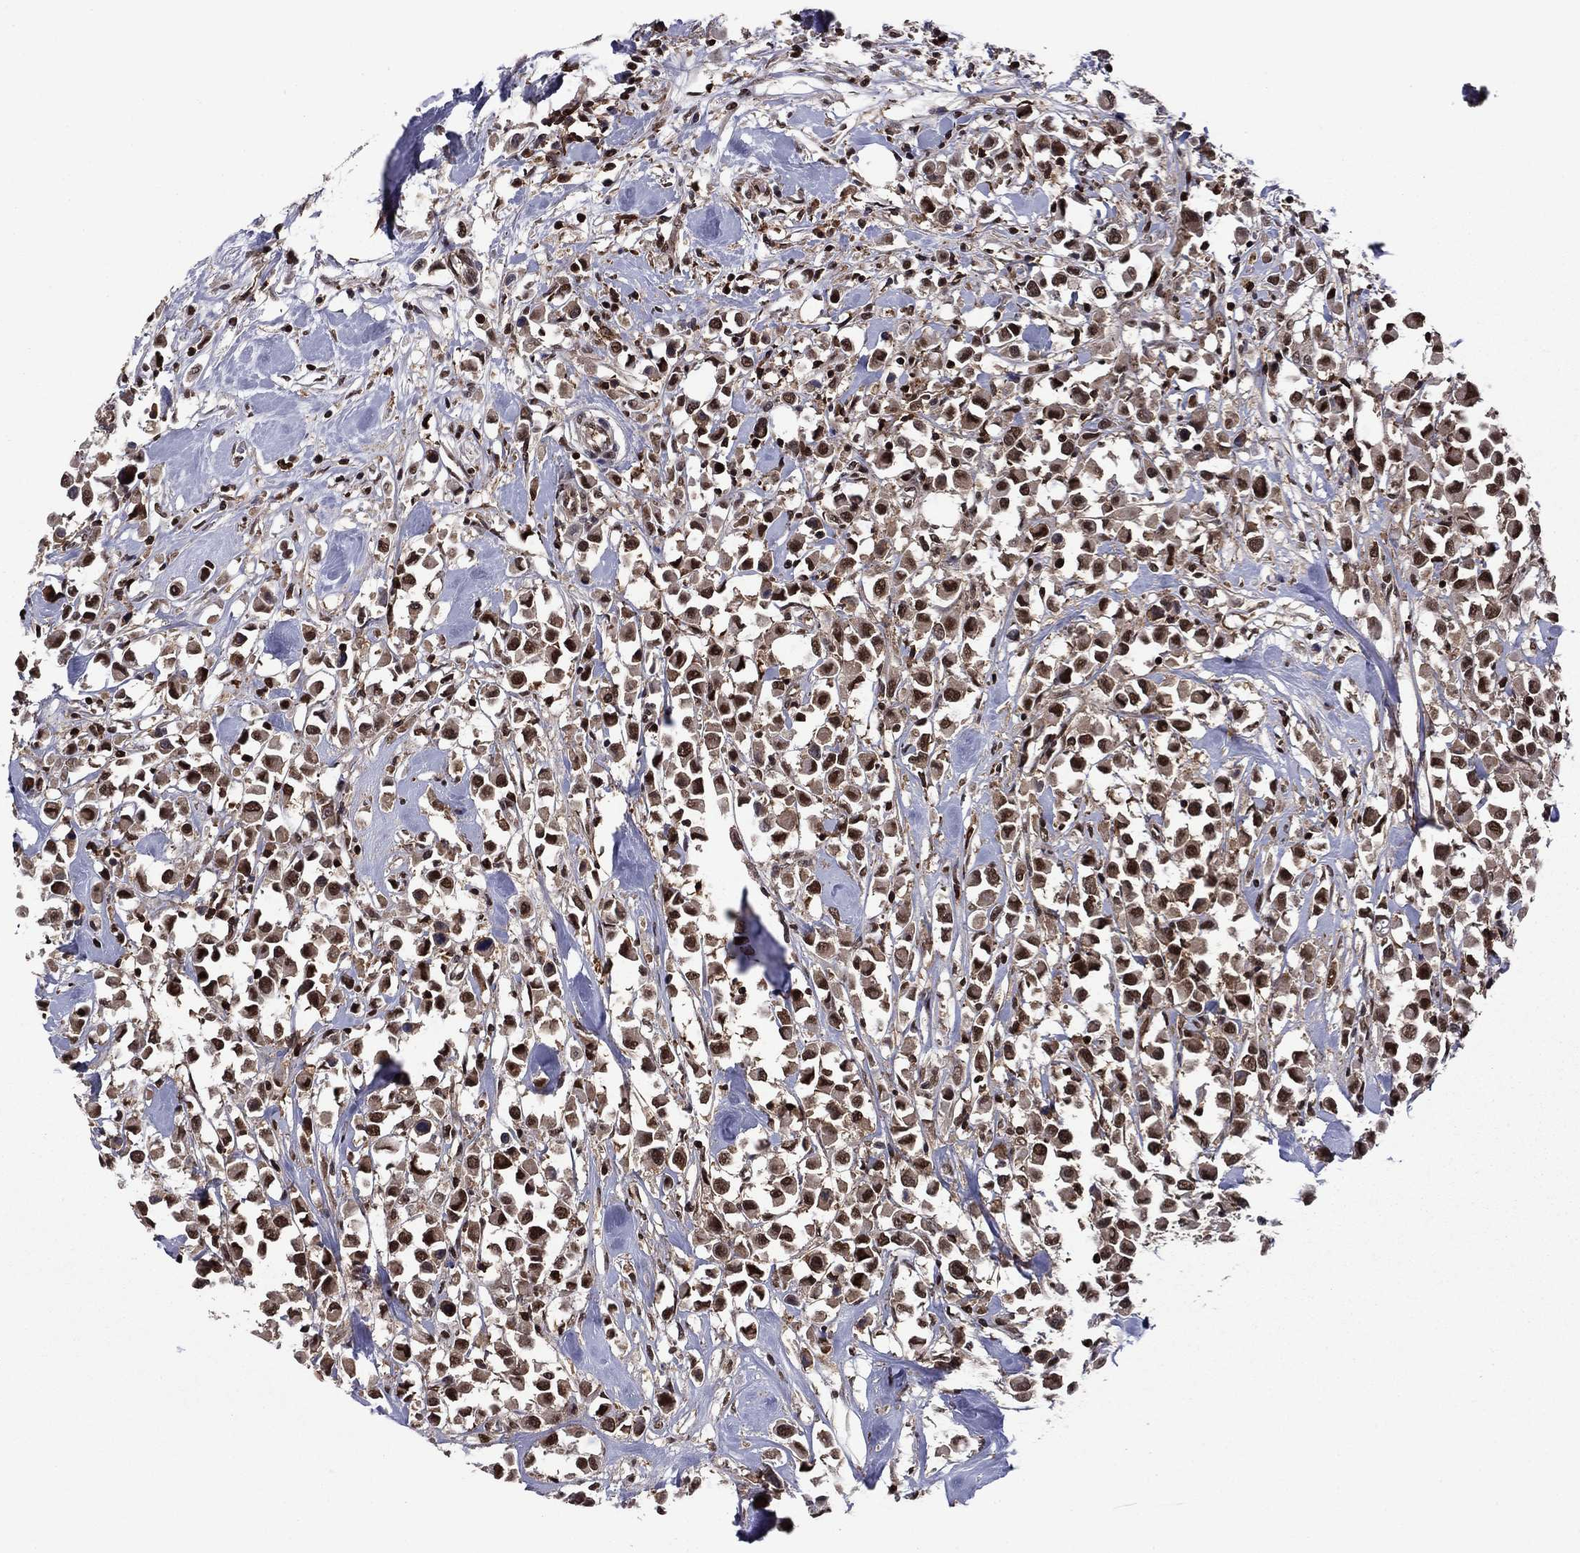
{"staining": {"intensity": "strong", "quantity": ">75%", "location": "nuclear"}, "tissue": "breast cancer", "cell_type": "Tumor cells", "image_type": "cancer", "snomed": [{"axis": "morphology", "description": "Duct carcinoma"}, {"axis": "topography", "description": "Breast"}], "caption": "A high-resolution histopathology image shows IHC staining of breast cancer (infiltrating ductal carcinoma), which displays strong nuclear expression in about >75% of tumor cells. The staining is performed using DAB brown chromogen to label protein expression. The nuclei are counter-stained blue using hematoxylin.", "gene": "PSMD2", "patient": {"sex": "female", "age": 61}}